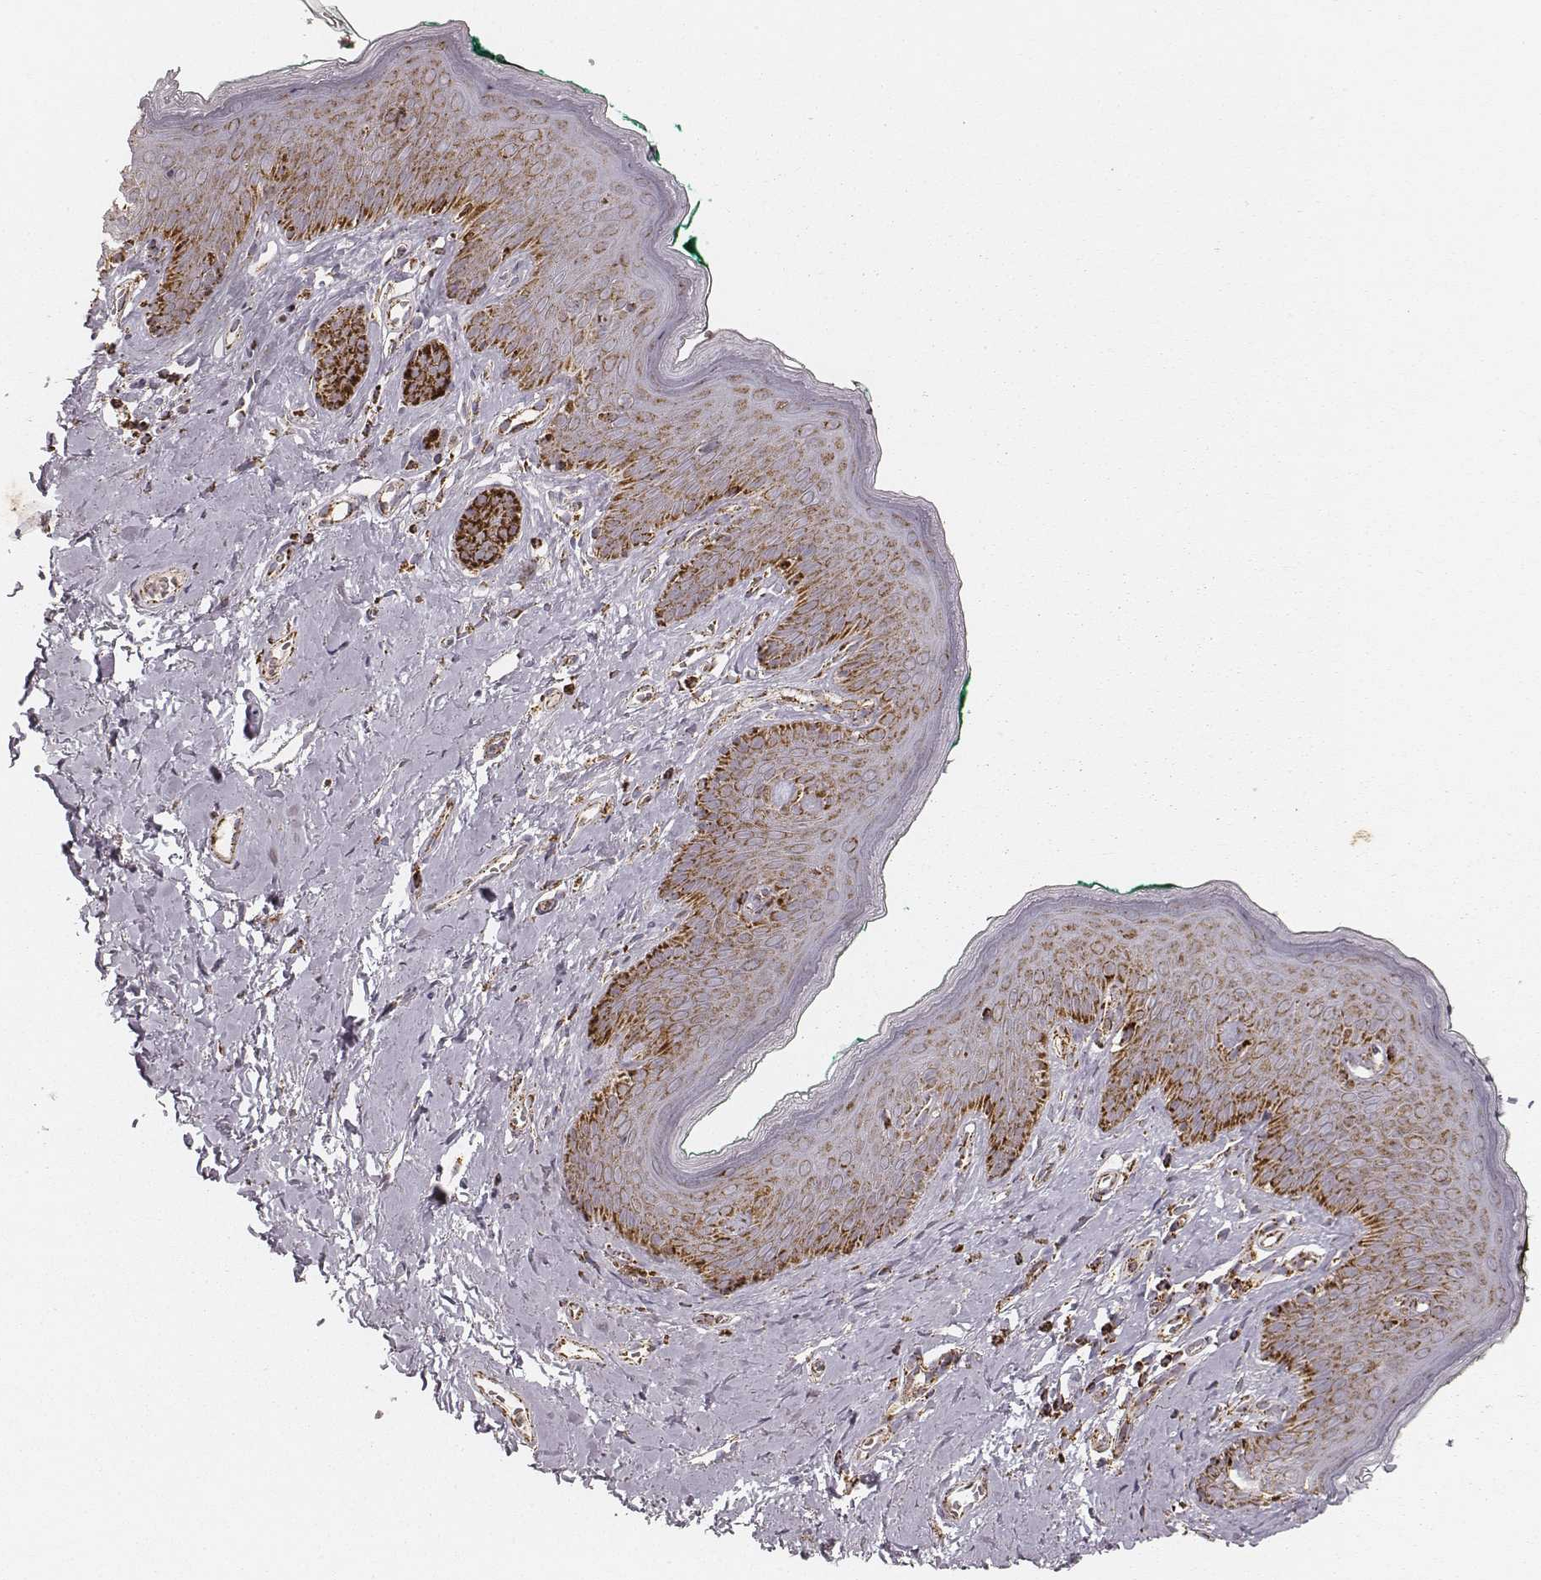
{"staining": {"intensity": "strong", "quantity": ">75%", "location": "cytoplasmic/membranous"}, "tissue": "skin", "cell_type": "Epidermal cells", "image_type": "normal", "snomed": [{"axis": "morphology", "description": "Normal tissue, NOS"}, {"axis": "topography", "description": "Vulva"}], "caption": "Immunohistochemical staining of benign skin exhibits strong cytoplasmic/membranous protein staining in approximately >75% of epidermal cells.", "gene": "CS", "patient": {"sex": "female", "age": 66}}